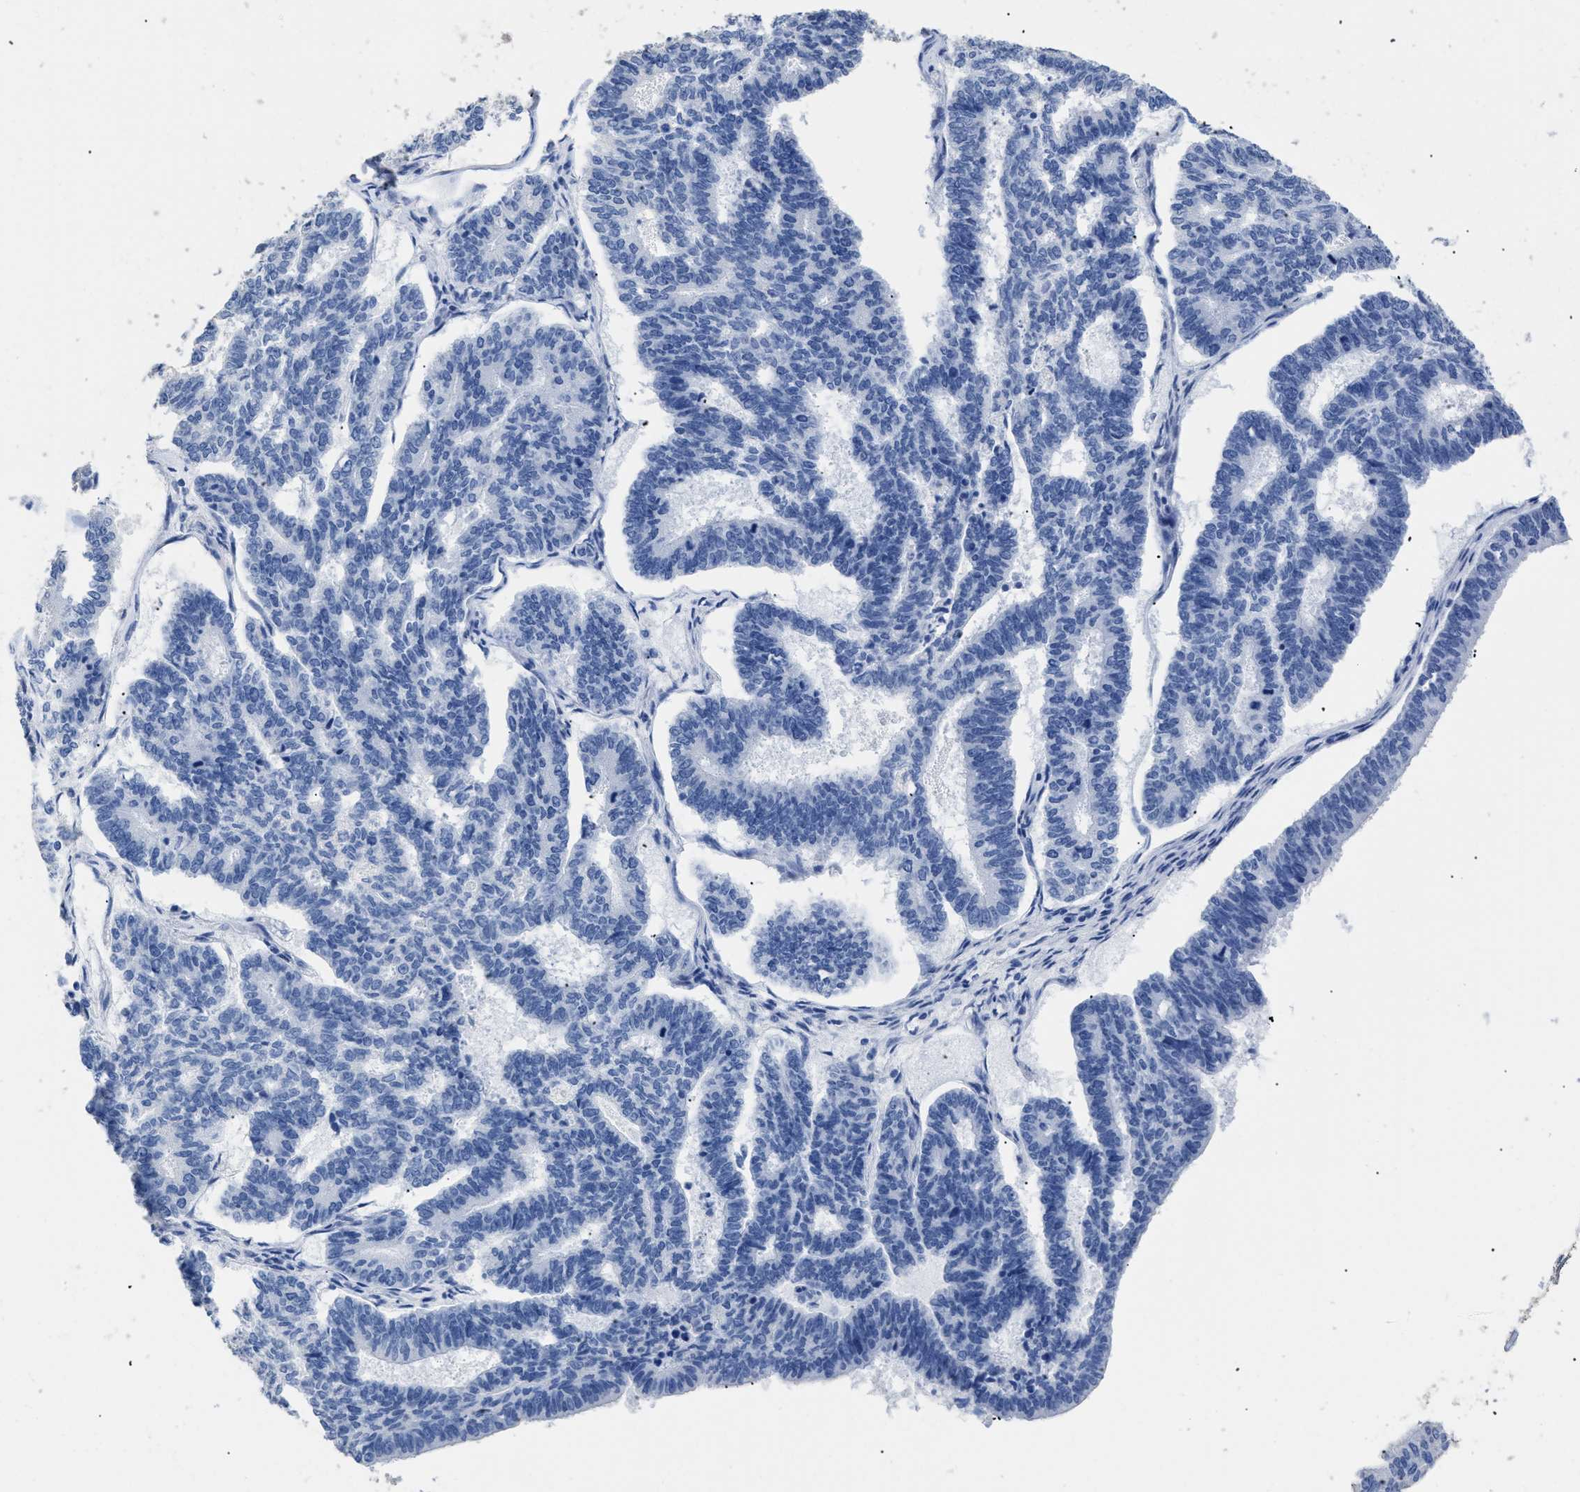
{"staining": {"intensity": "negative", "quantity": "none", "location": "none"}, "tissue": "endometrial cancer", "cell_type": "Tumor cells", "image_type": "cancer", "snomed": [{"axis": "morphology", "description": "Adenocarcinoma, NOS"}, {"axis": "topography", "description": "Endometrium"}], "caption": "Tumor cells are negative for protein expression in human endometrial adenocarcinoma.", "gene": "DLC1", "patient": {"sex": "female", "age": 70}}